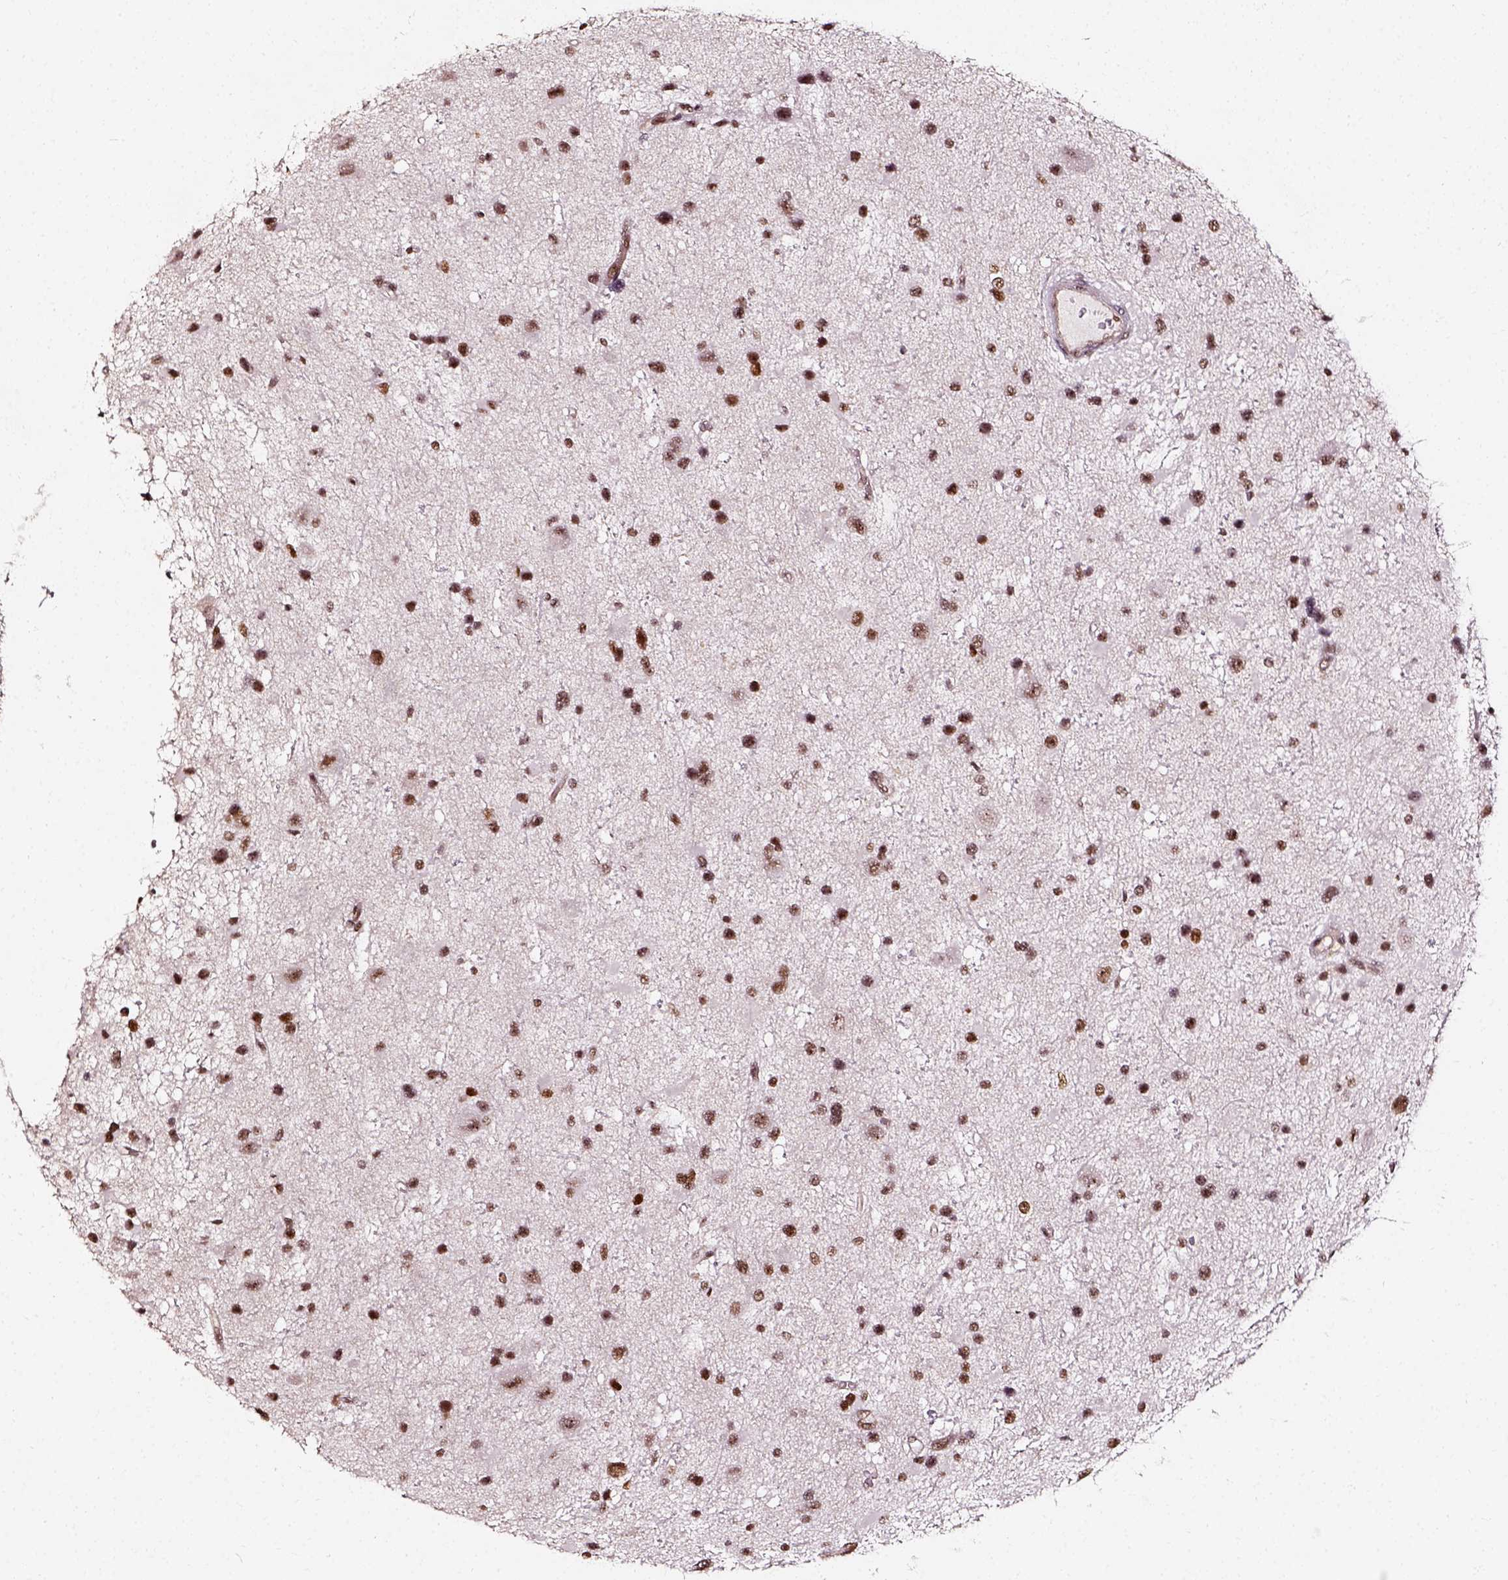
{"staining": {"intensity": "strong", "quantity": ">75%", "location": "nuclear"}, "tissue": "glioma", "cell_type": "Tumor cells", "image_type": "cancer", "snomed": [{"axis": "morphology", "description": "Glioma, malignant, Low grade"}, {"axis": "topography", "description": "Brain"}], "caption": "The histopathology image displays a brown stain indicating the presence of a protein in the nuclear of tumor cells in low-grade glioma (malignant).", "gene": "NACC1", "patient": {"sex": "female", "age": 32}}